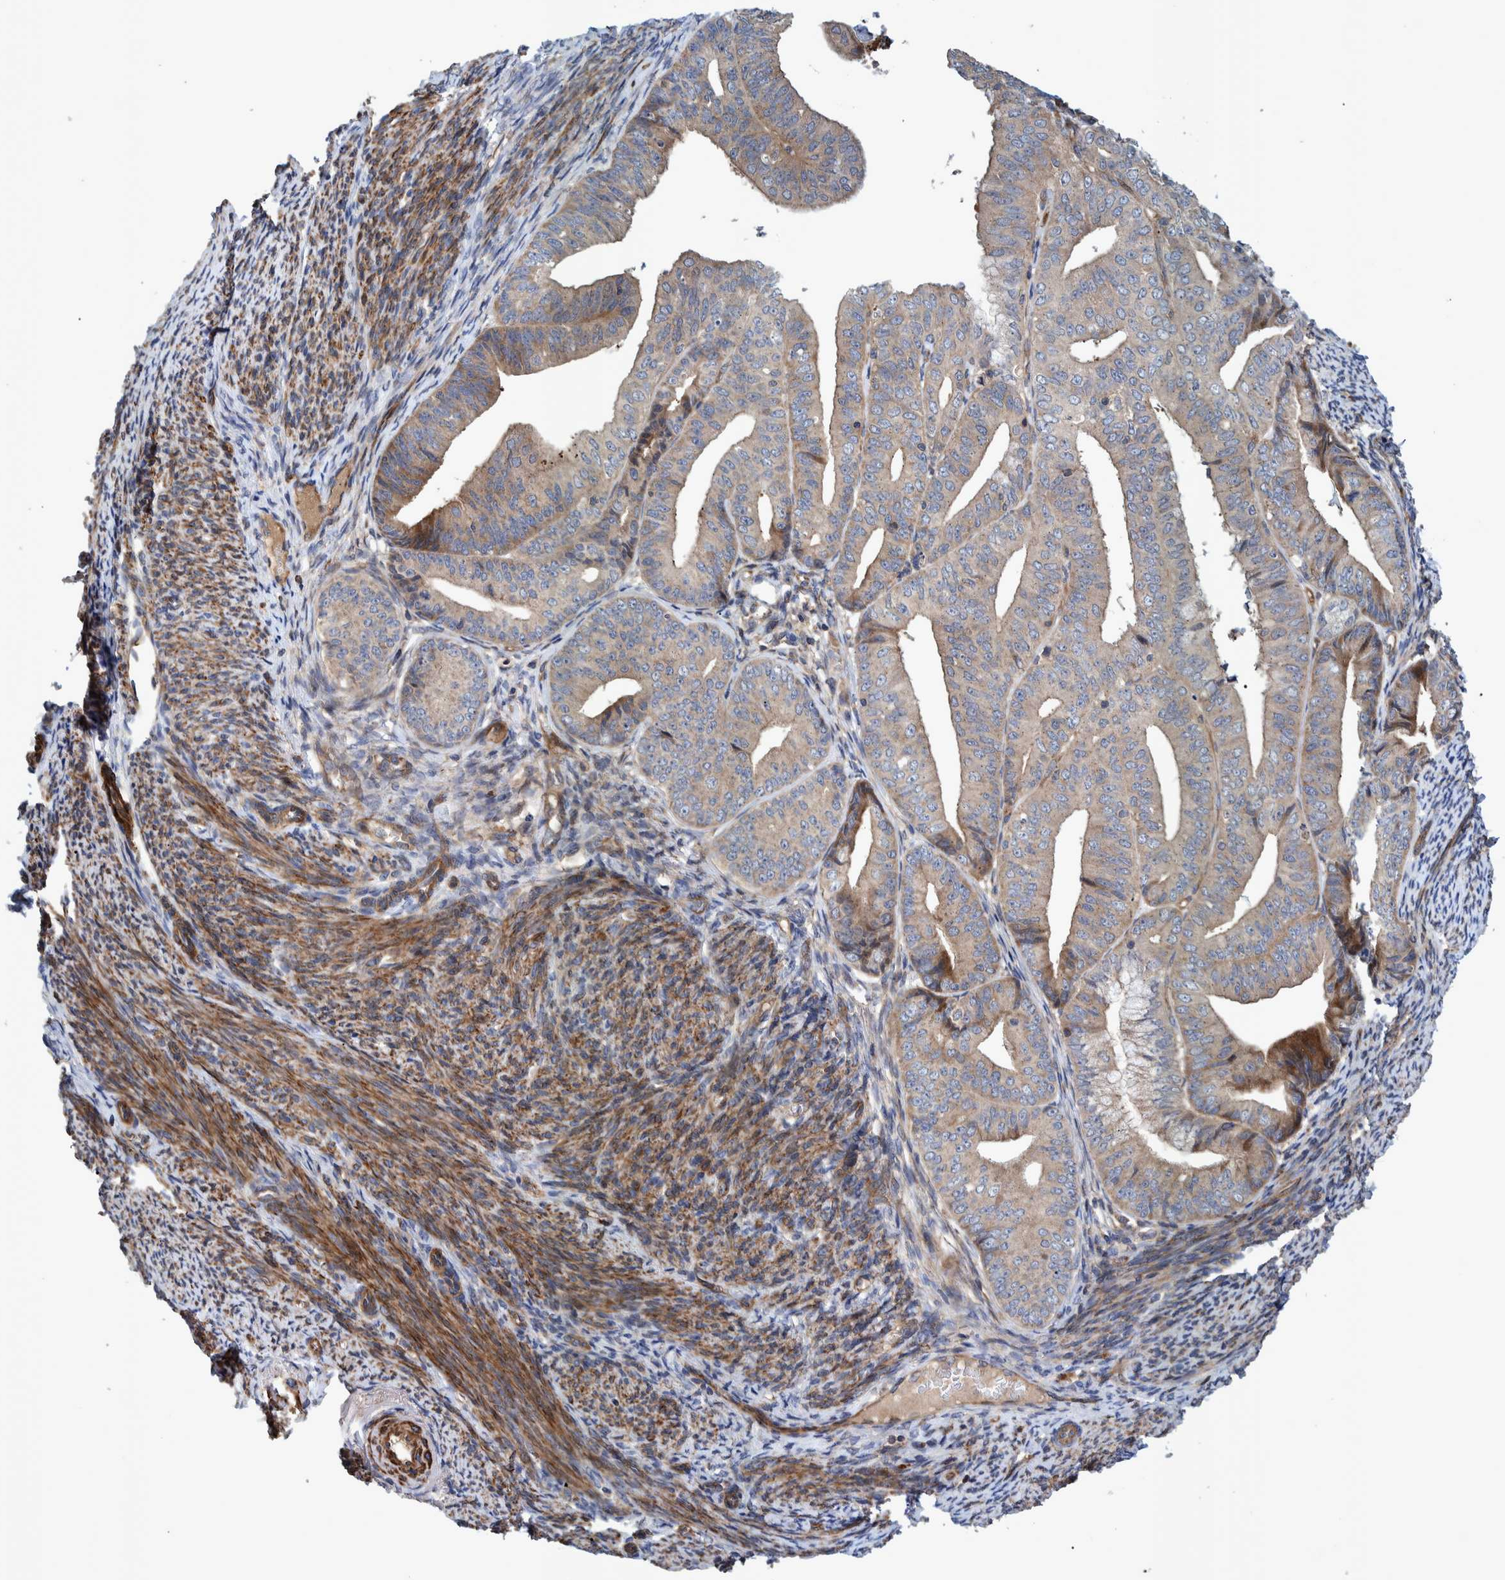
{"staining": {"intensity": "weak", "quantity": ">75%", "location": "cytoplasmic/membranous"}, "tissue": "endometrial cancer", "cell_type": "Tumor cells", "image_type": "cancer", "snomed": [{"axis": "morphology", "description": "Adenocarcinoma, NOS"}, {"axis": "topography", "description": "Endometrium"}], "caption": "Brown immunohistochemical staining in endometrial adenocarcinoma demonstrates weak cytoplasmic/membranous staining in approximately >75% of tumor cells.", "gene": "GRPEL2", "patient": {"sex": "female", "age": 63}}